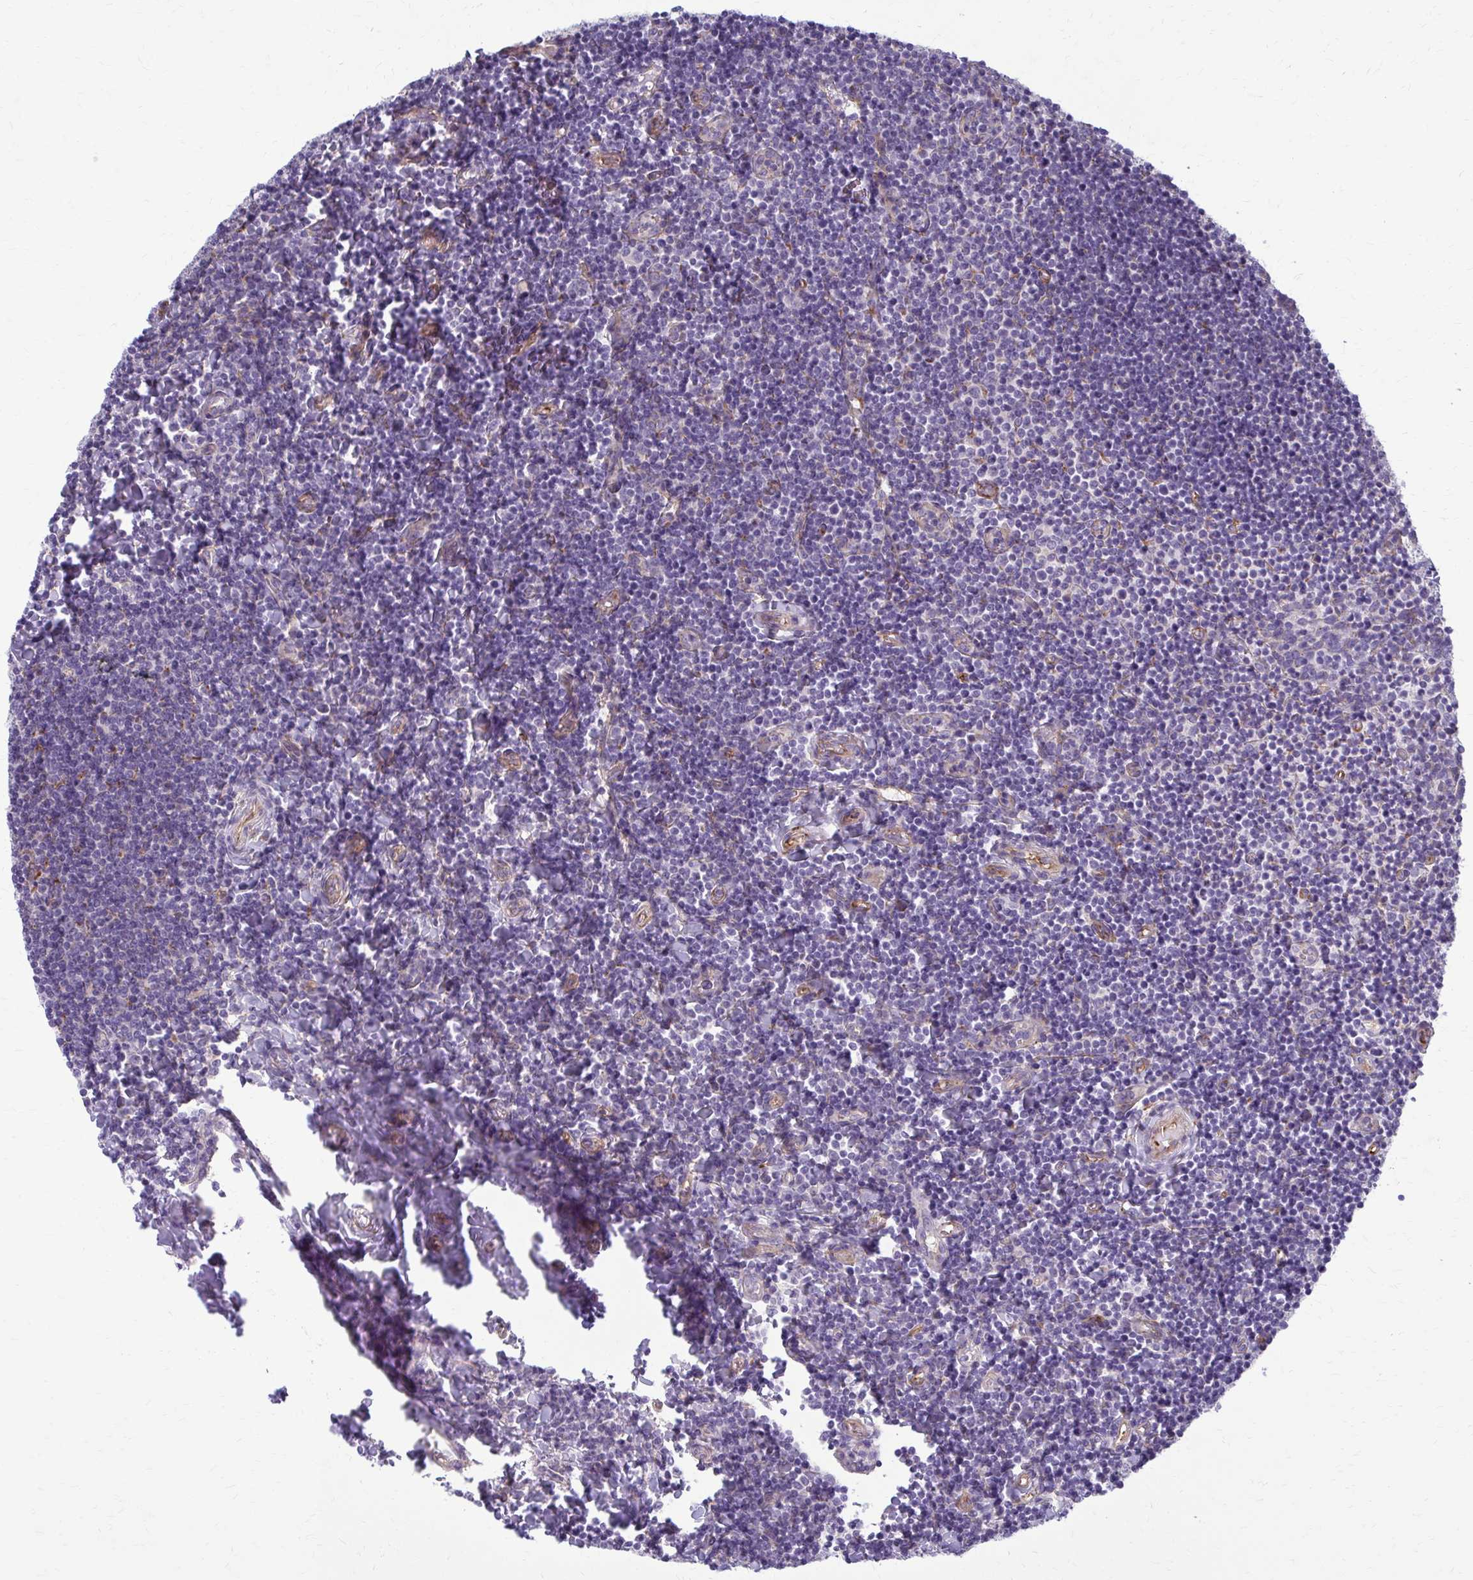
{"staining": {"intensity": "moderate", "quantity": "<25%", "location": "cytoplasmic/membranous"}, "tissue": "tonsil", "cell_type": "Germinal center cells", "image_type": "normal", "snomed": [{"axis": "morphology", "description": "Normal tissue, NOS"}, {"axis": "topography", "description": "Tonsil"}], "caption": "DAB (3,3'-diaminobenzidine) immunohistochemical staining of unremarkable human tonsil exhibits moderate cytoplasmic/membranous protein staining in about <25% of germinal center cells.", "gene": "DEPP1", "patient": {"sex": "female", "age": 10}}